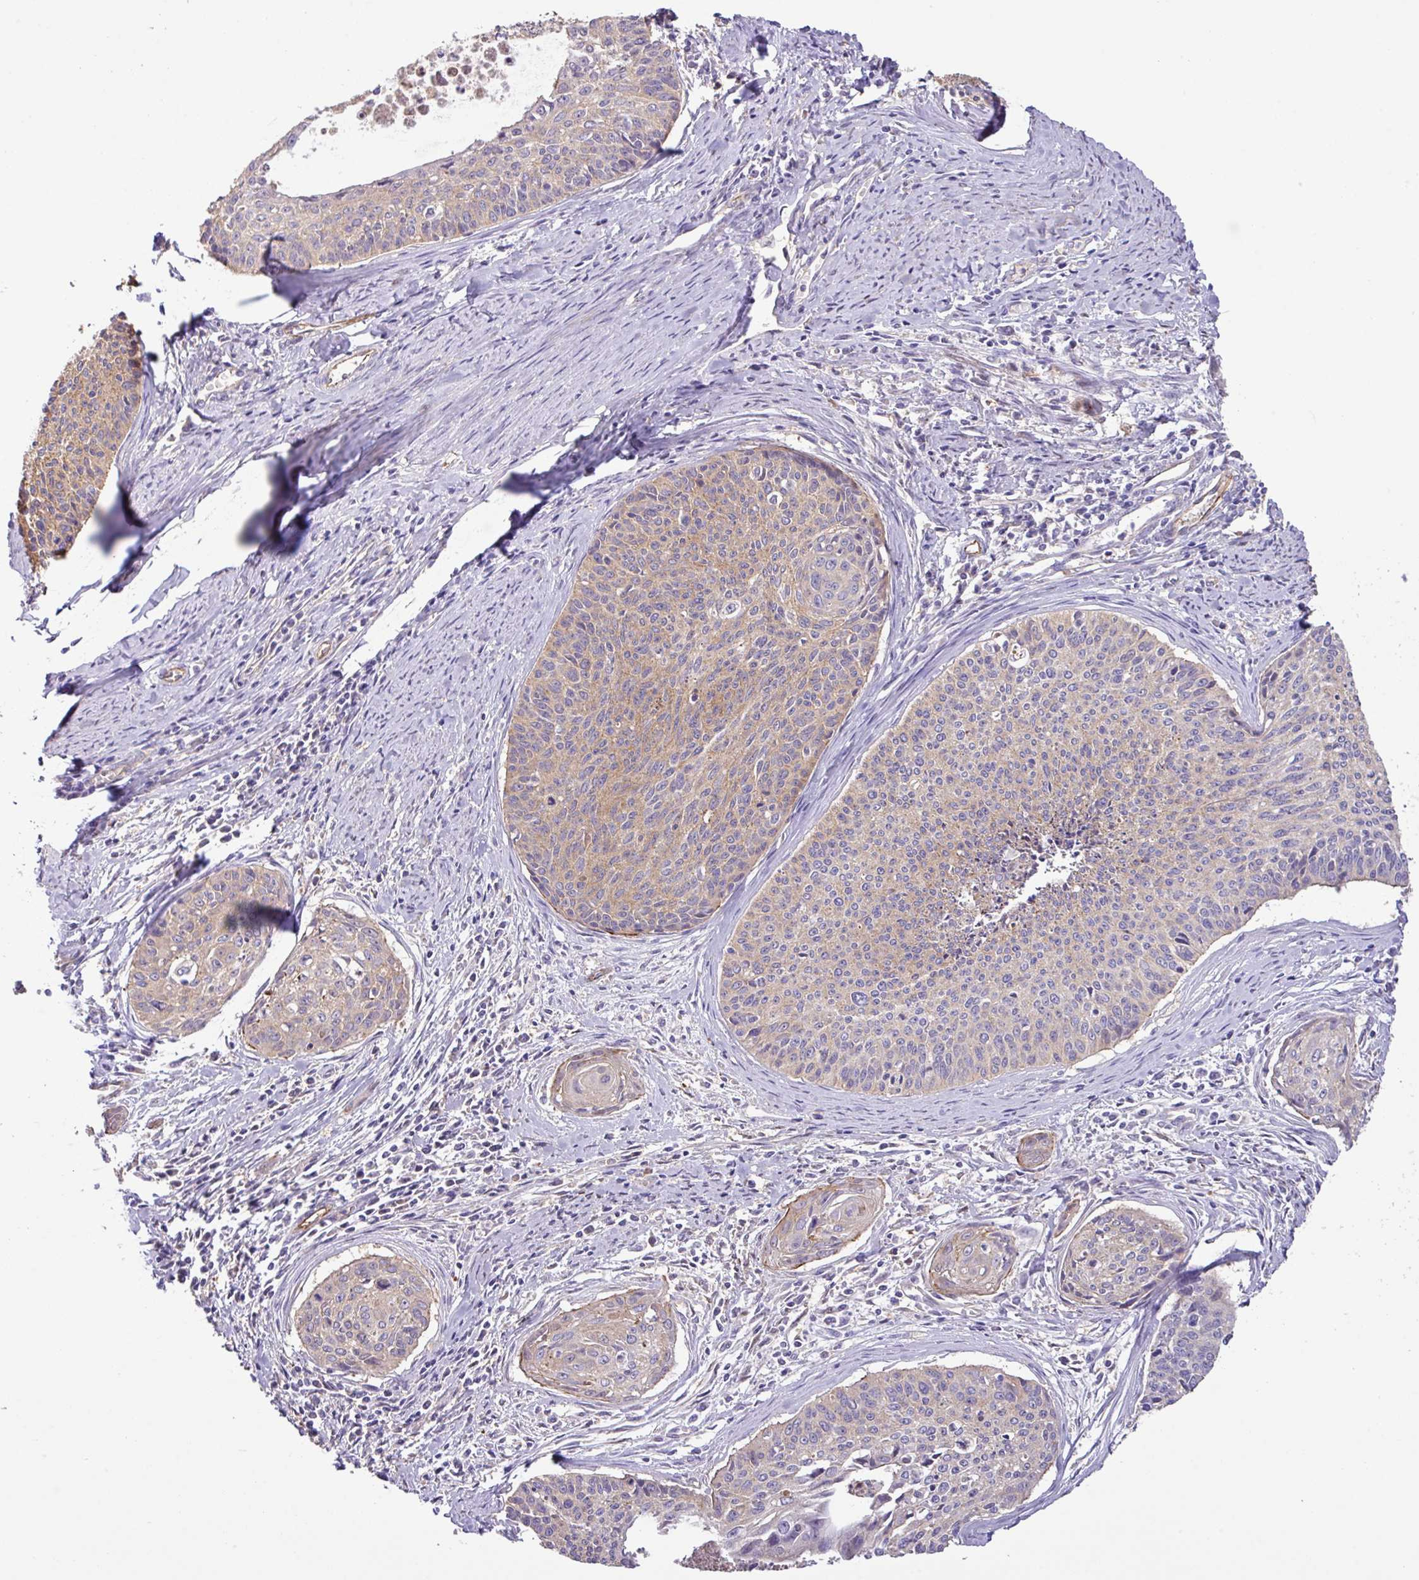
{"staining": {"intensity": "weak", "quantity": "25%-75%", "location": "cytoplasmic/membranous"}, "tissue": "cervical cancer", "cell_type": "Tumor cells", "image_type": "cancer", "snomed": [{"axis": "morphology", "description": "Squamous cell carcinoma, NOS"}, {"axis": "topography", "description": "Cervix"}], "caption": "Human cervical squamous cell carcinoma stained with a protein marker displays weak staining in tumor cells.", "gene": "LRRC53", "patient": {"sex": "female", "age": 55}}